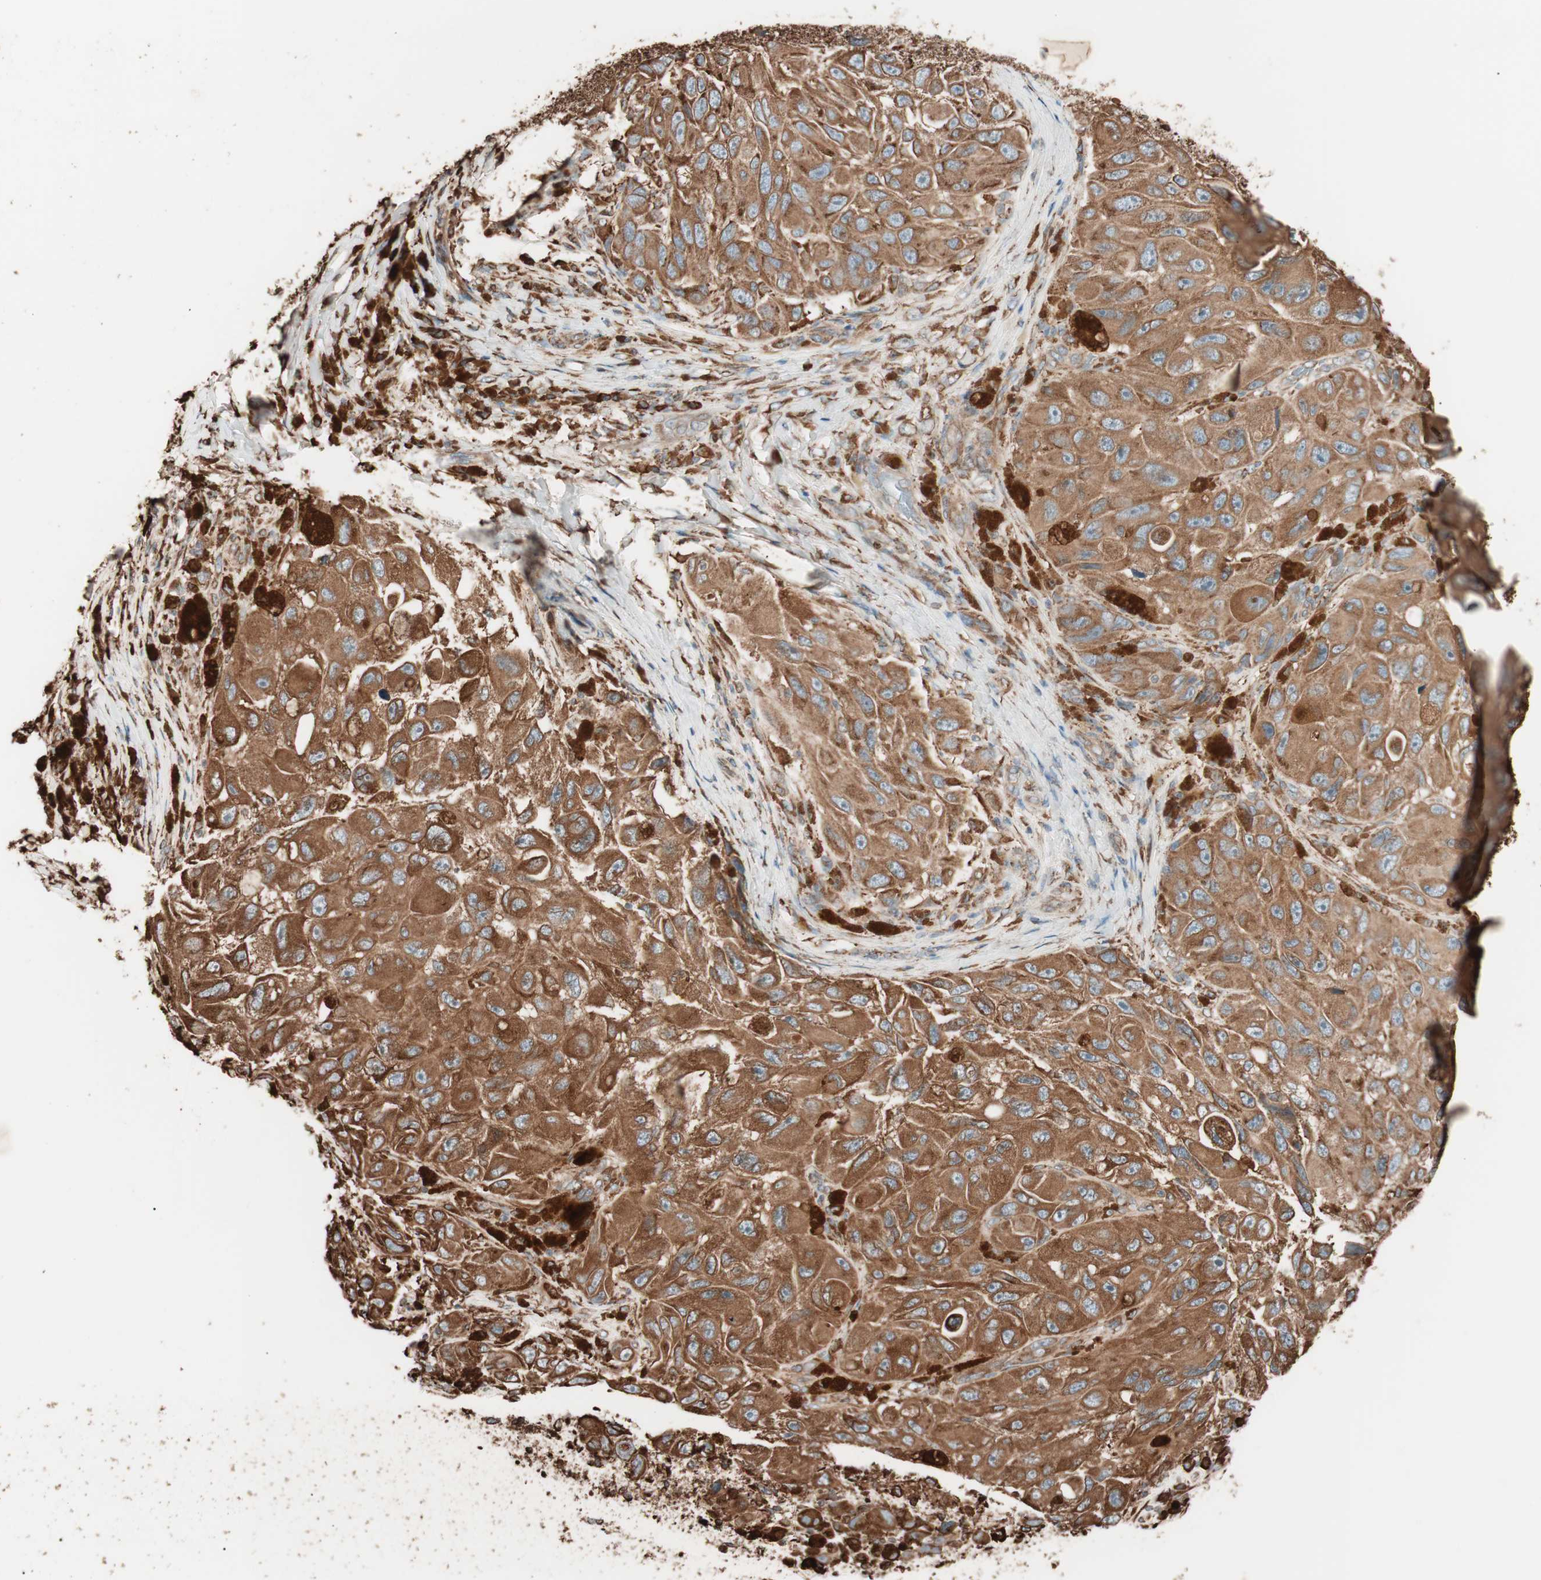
{"staining": {"intensity": "strong", "quantity": ">75%", "location": "cytoplasmic/membranous"}, "tissue": "melanoma", "cell_type": "Tumor cells", "image_type": "cancer", "snomed": [{"axis": "morphology", "description": "Malignant melanoma, NOS"}, {"axis": "topography", "description": "Skin"}], "caption": "DAB immunohistochemical staining of malignant melanoma reveals strong cytoplasmic/membranous protein expression in about >75% of tumor cells. Using DAB (3,3'-diaminobenzidine) (brown) and hematoxylin (blue) stains, captured at high magnification using brightfield microscopy.", "gene": "VEGFA", "patient": {"sex": "female", "age": 73}}